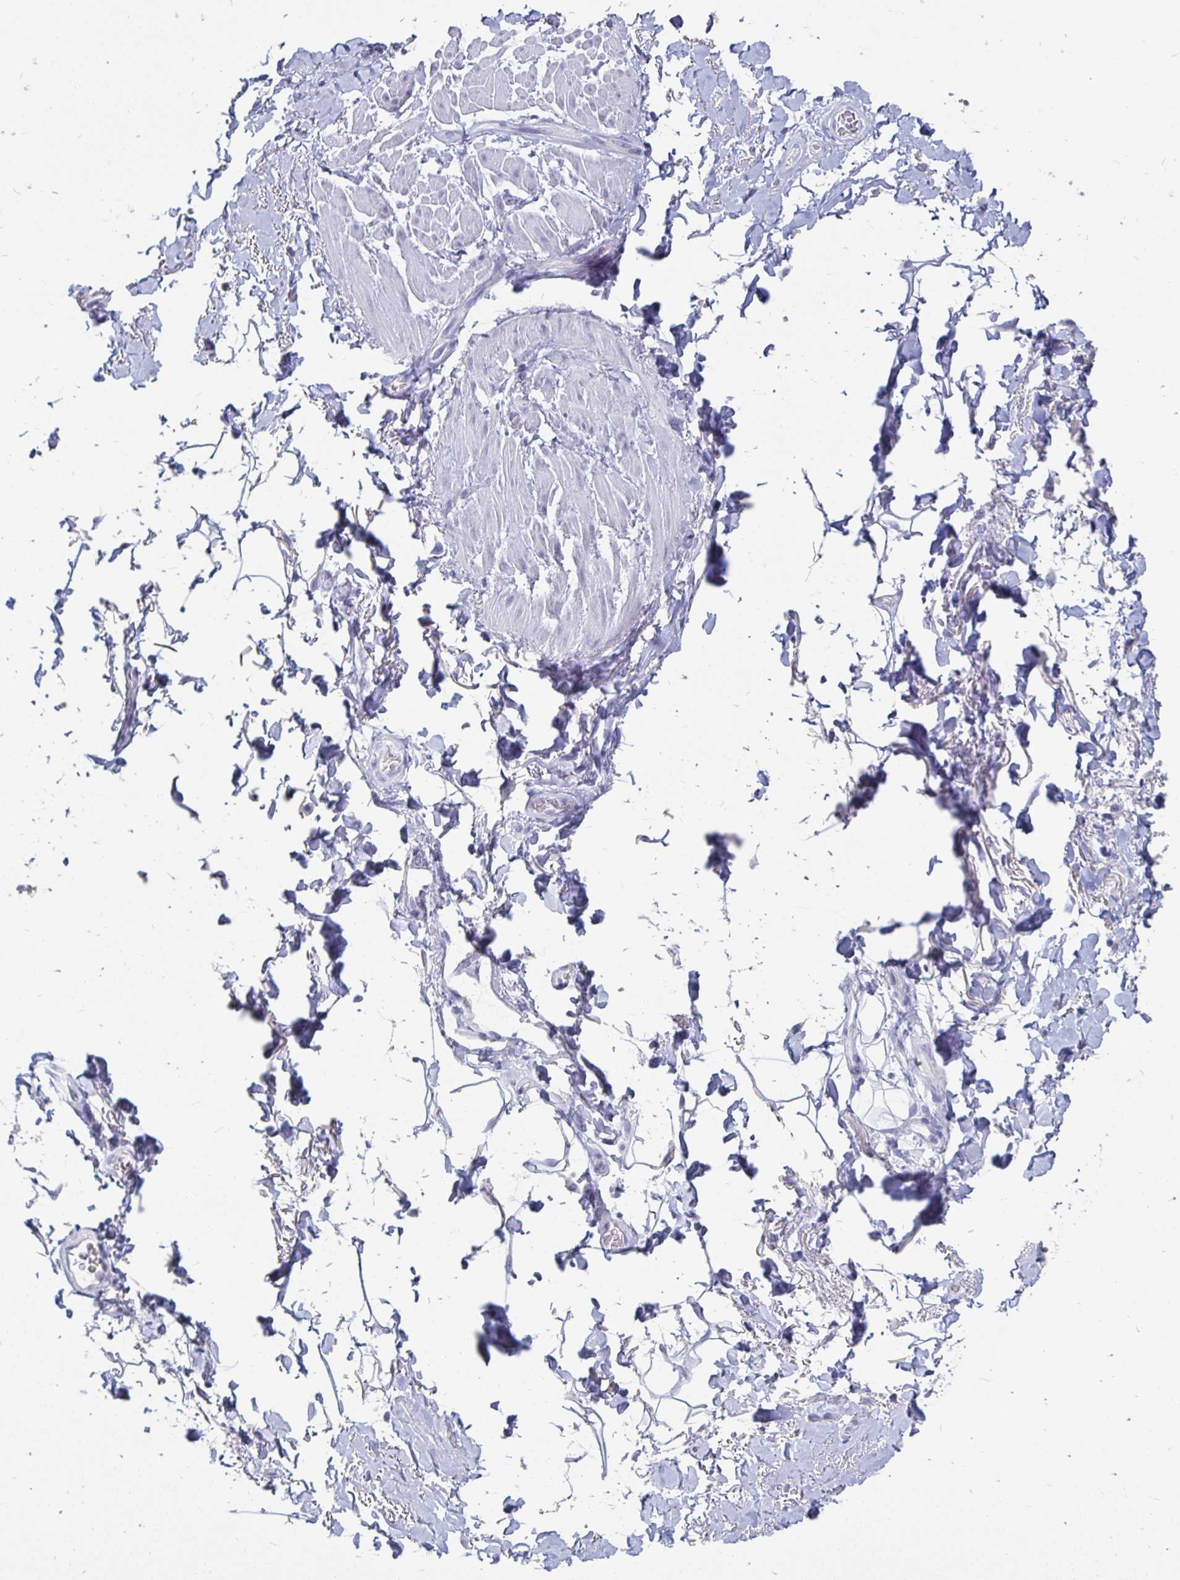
{"staining": {"intensity": "negative", "quantity": "none", "location": "none"}, "tissue": "adipose tissue", "cell_type": "Adipocytes", "image_type": "normal", "snomed": [{"axis": "morphology", "description": "Normal tissue, NOS"}, {"axis": "topography", "description": "Anal"}, {"axis": "topography", "description": "Peripheral nerve tissue"}], "caption": "The immunohistochemistry (IHC) micrograph has no significant staining in adipocytes of adipose tissue. (DAB immunohistochemistry, high magnification).", "gene": "PEG10", "patient": {"sex": "male", "age": 53}}